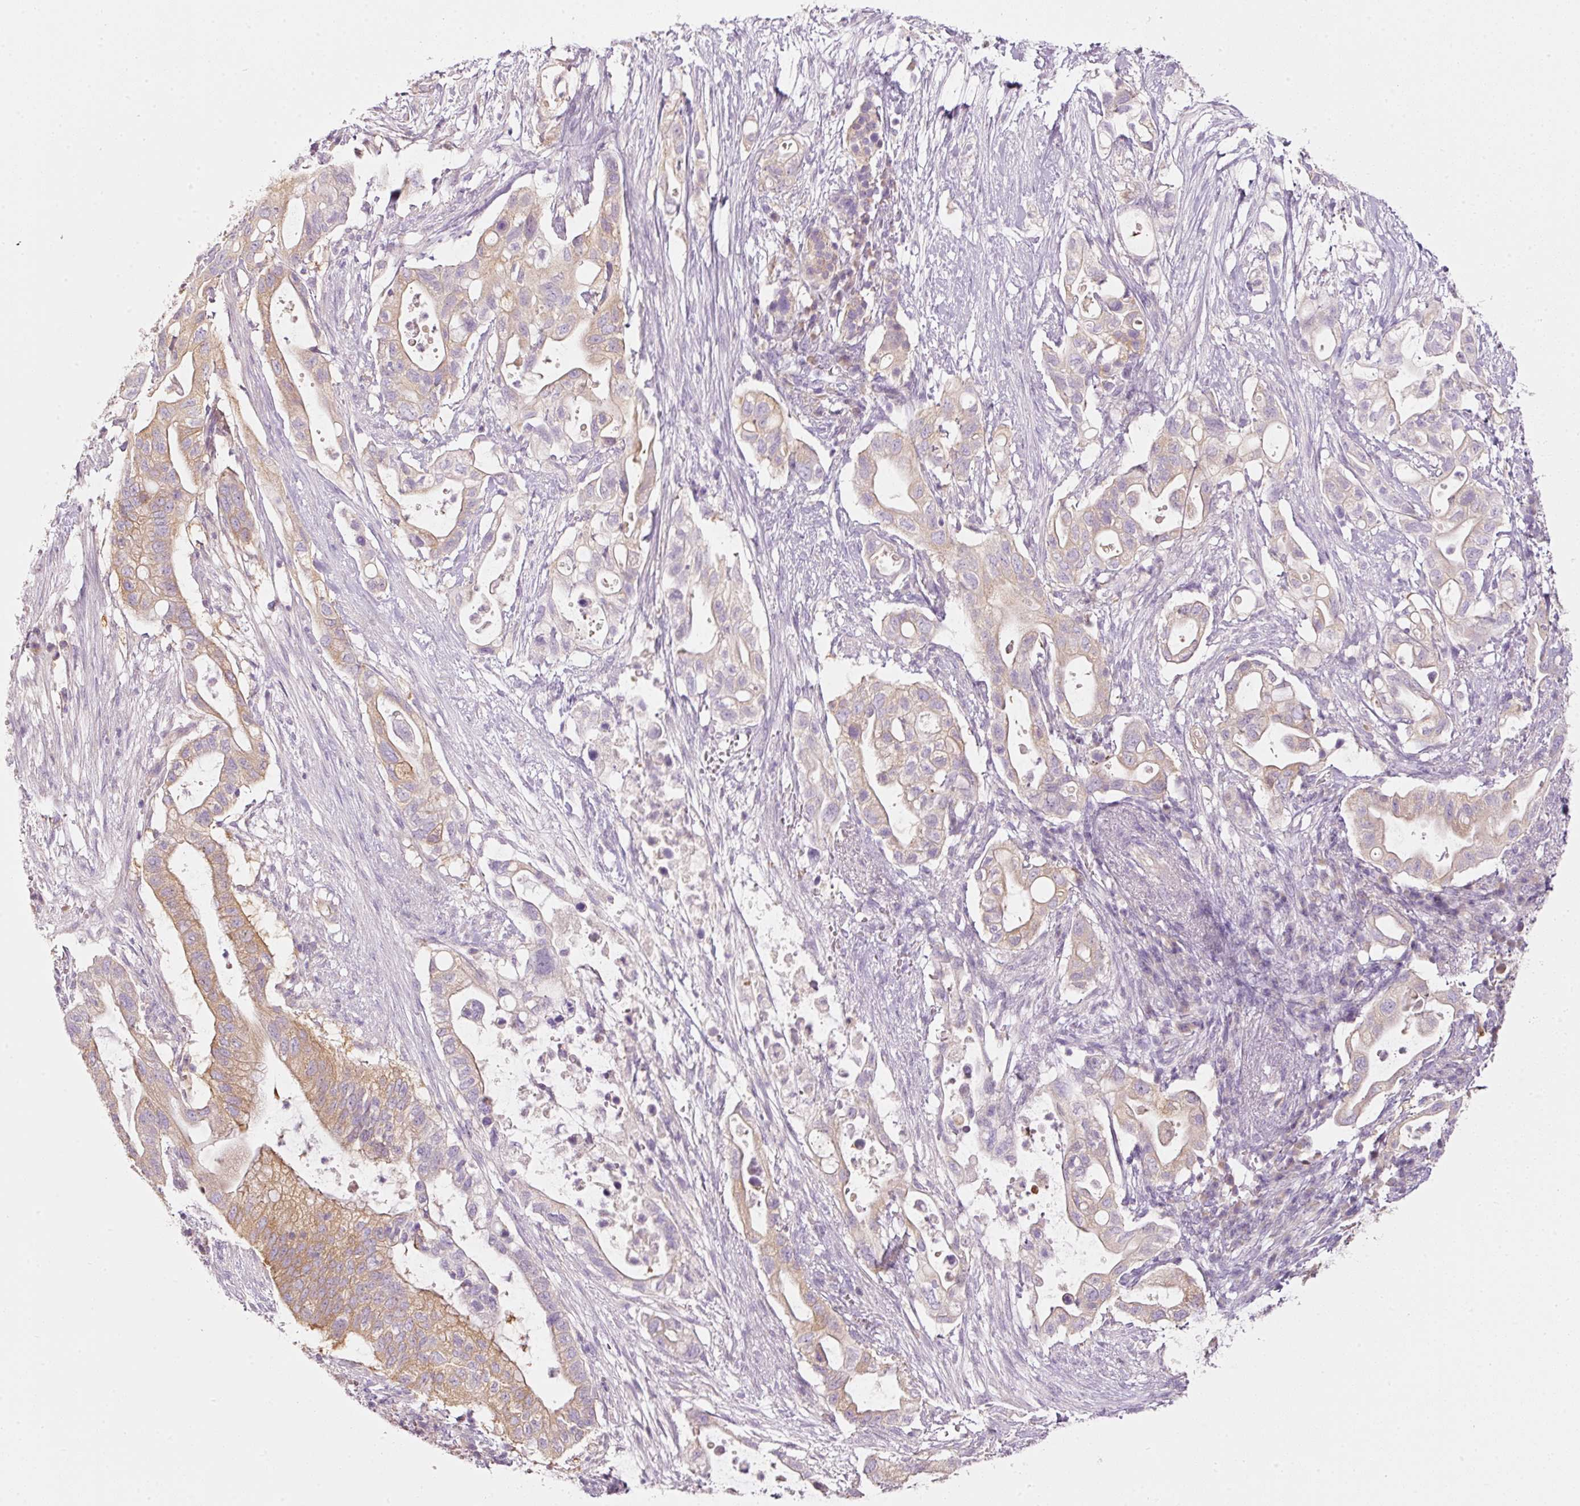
{"staining": {"intensity": "moderate", "quantity": "<25%", "location": "cytoplasmic/membranous"}, "tissue": "pancreatic cancer", "cell_type": "Tumor cells", "image_type": "cancer", "snomed": [{"axis": "morphology", "description": "Adenocarcinoma, NOS"}, {"axis": "topography", "description": "Pancreas"}], "caption": "Human pancreatic adenocarcinoma stained with a protein marker shows moderate staining in tumor cells.", "gene": "PDXDC1", "patient": {"sex": "female", "age": 72}}